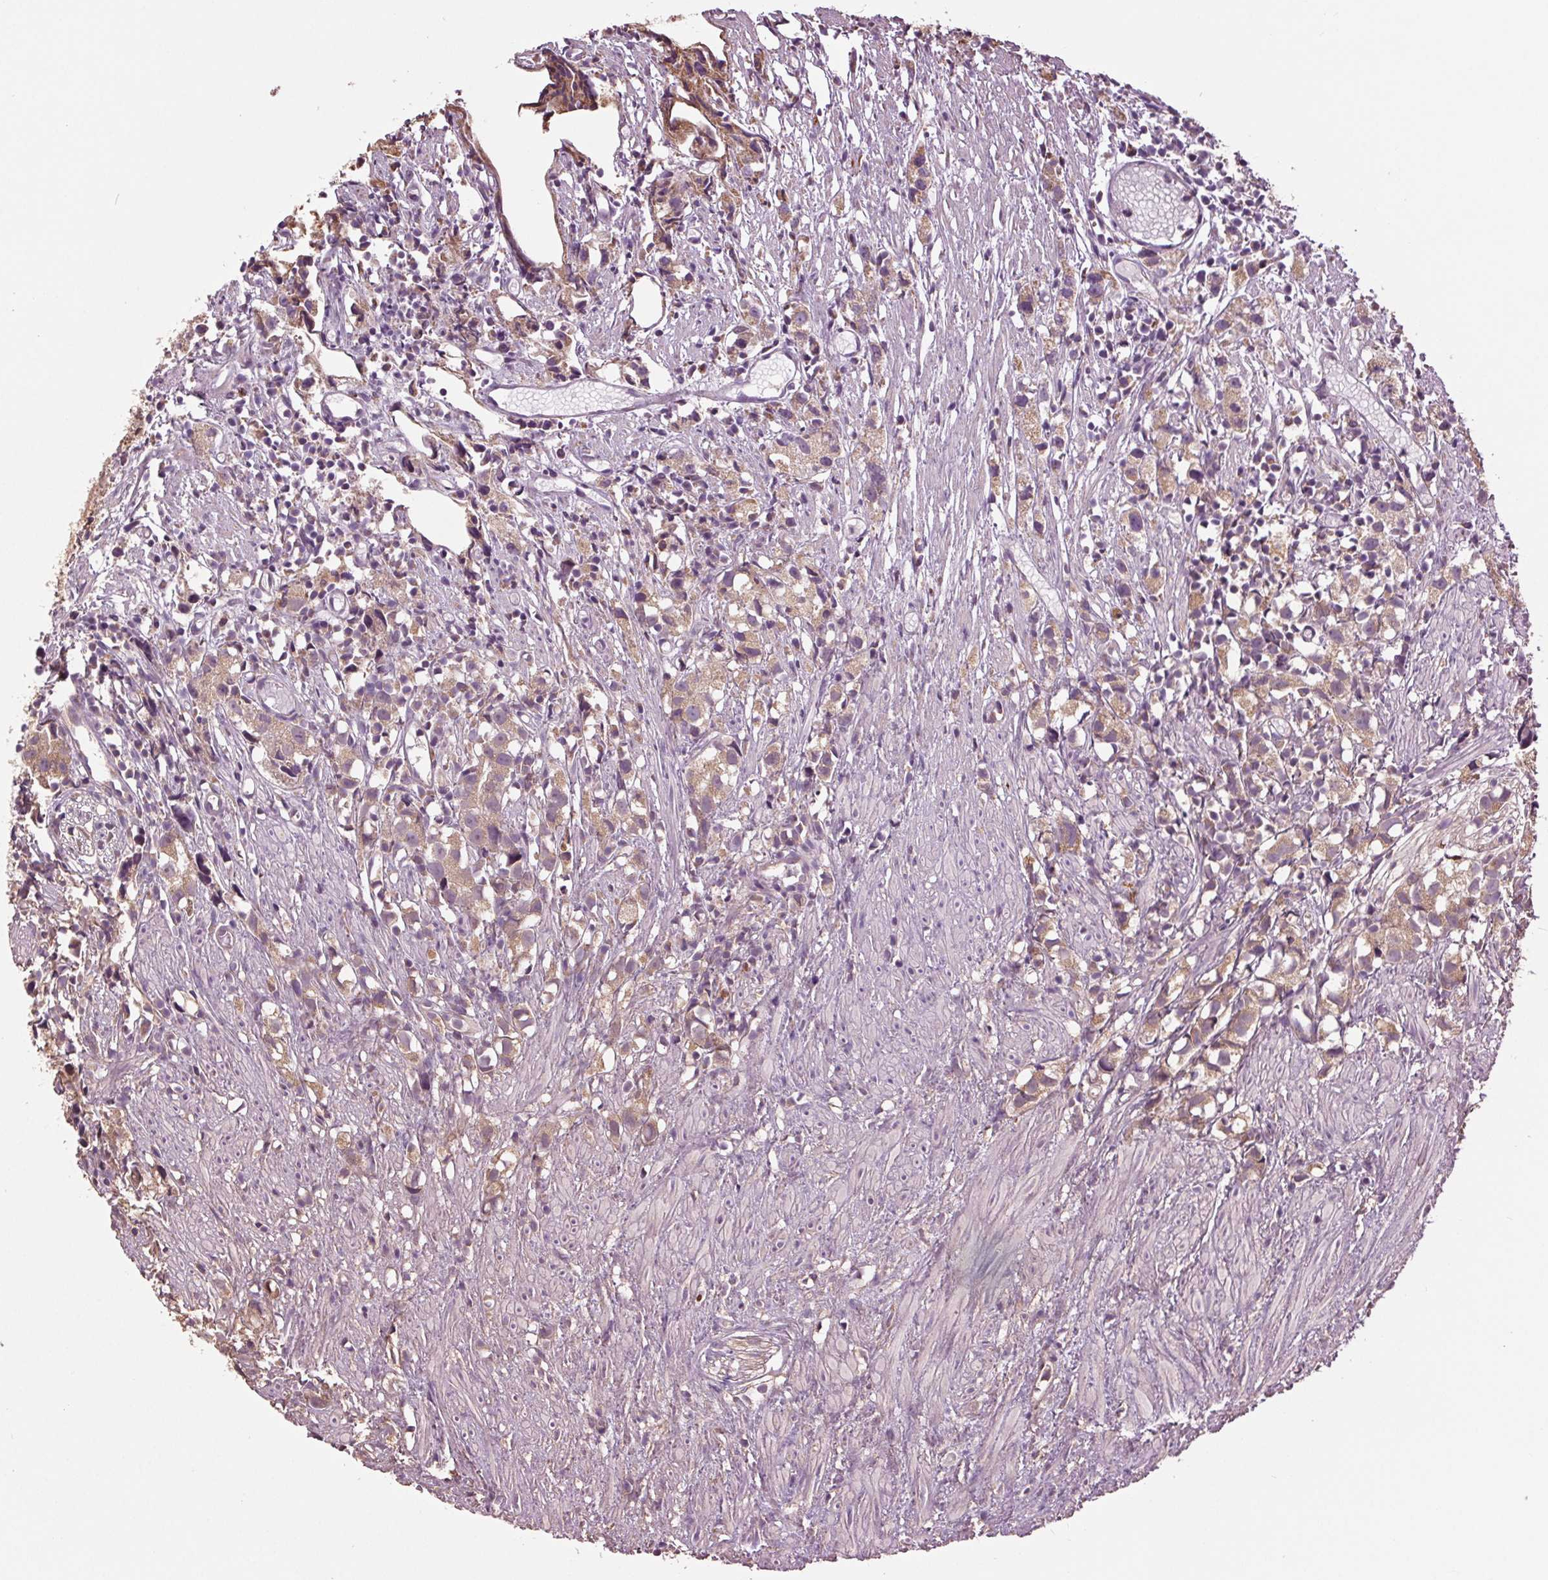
{"staining": {"intensity": "weak", "quantity": ">75%", "location": "cytoplasmic/membranous"}, "tissue": "prostate cancer", "cell_type": "Tumor cells", "image_type": "cancer", "snomed": [{"axis": "morphology", "description": "Adenocarcinoma, High grade"}, {"axis": "topography", "description": "Prostate"}], "caption": "Protein expression by IHC exhibits weak cytoplasmic/membranous positivity in about >75% of tumor cells in prostate cancer.", "gene": "RNPEP", "patient": {"sex": "male", "age": 68}}